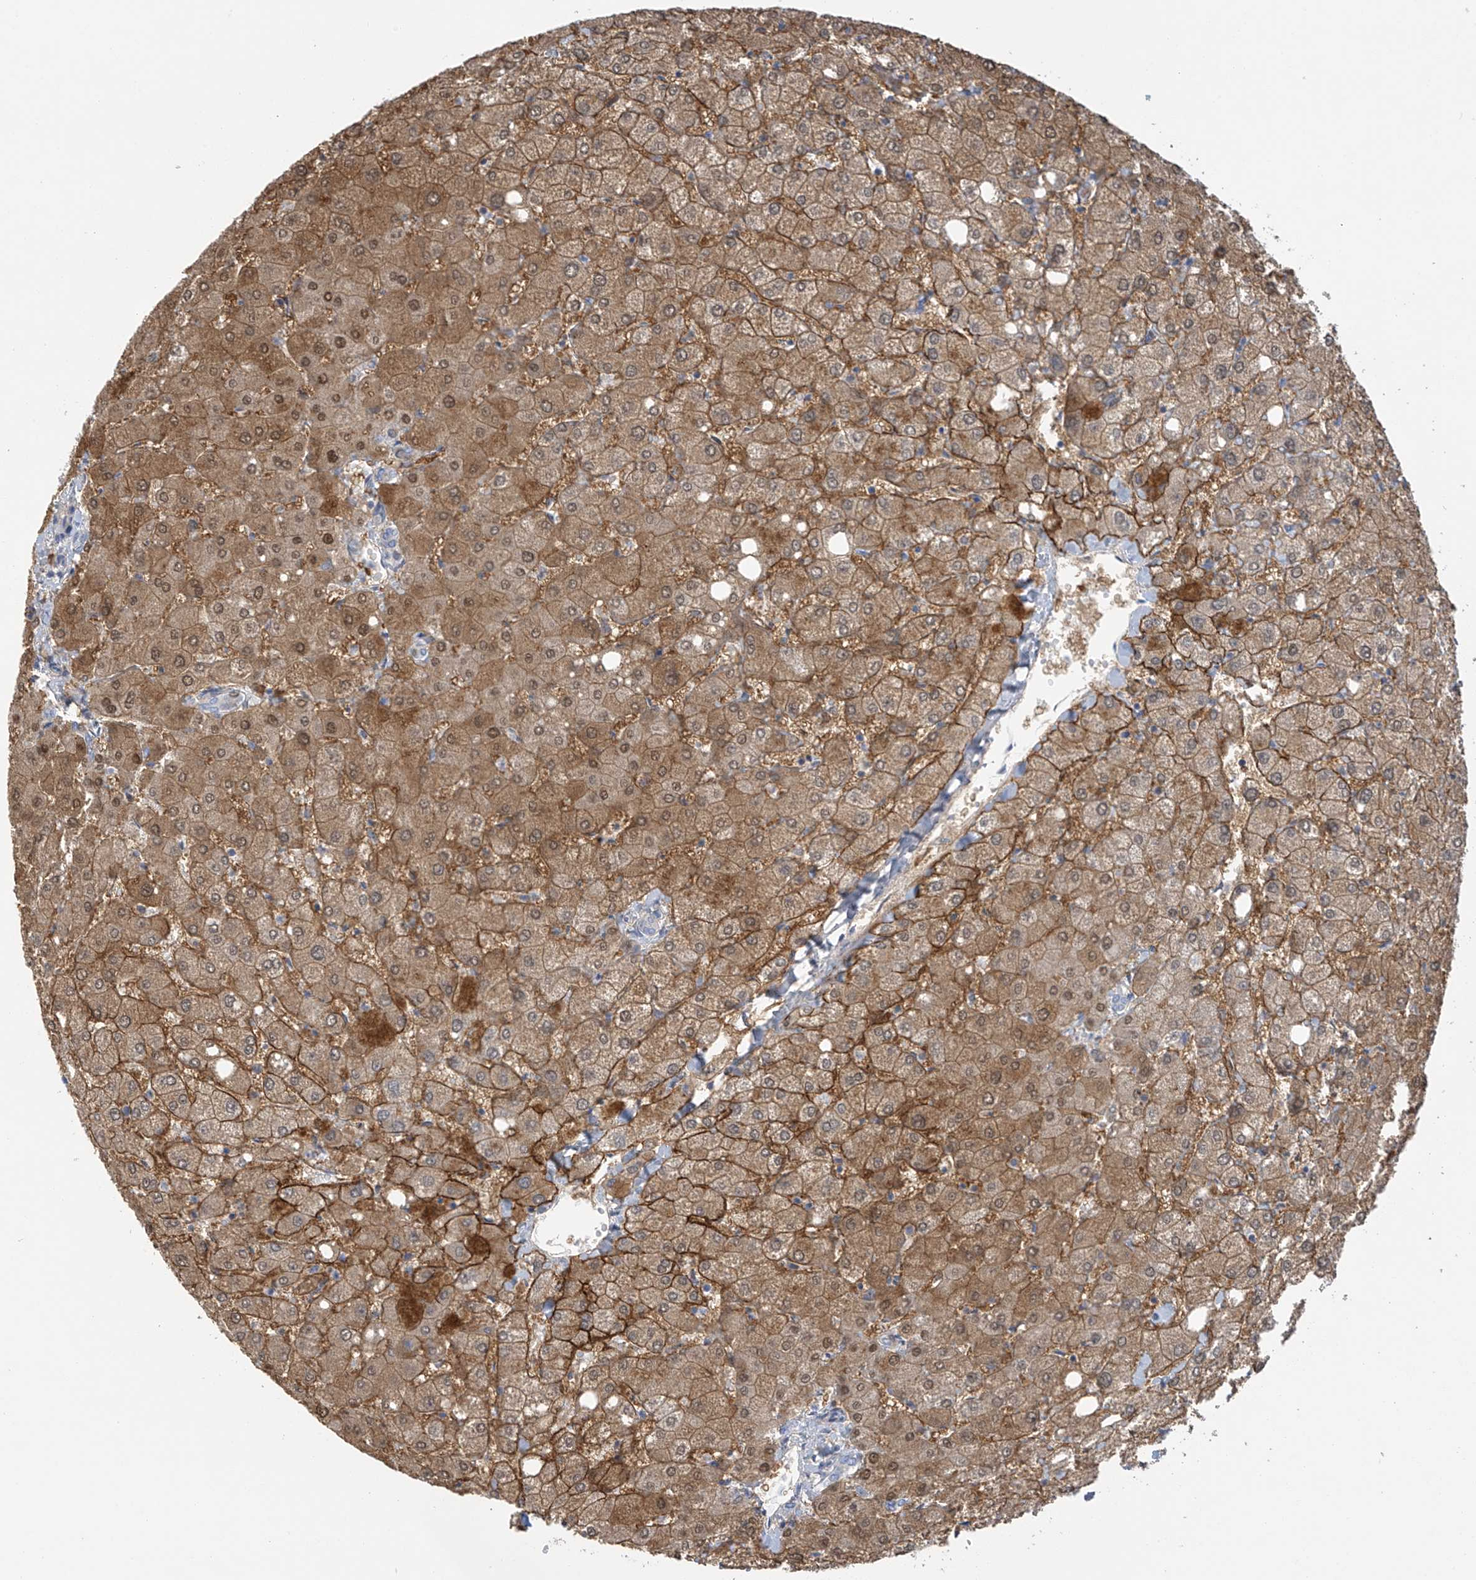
{"staining": {"intensity": "negative", "quantity": "none", "location": "none"}, "tissue": "liver", "cell_type": "Cholangiocytes", "image_type": "normal", "snomed": [{"axis": "morphology", "description": "Normal tissue, NOS"}, {"axis": "topography", "description": "Liver"}], "caption": "Immunohistochemistry photomicrograph of unremarkable human liver stained for a protein (brown), which demonstrates no staining in cholangiocytes. Nuclei are stained in blue.", "gene": "SLC6A12", "patient": {"sex": "female", "age": 54}}